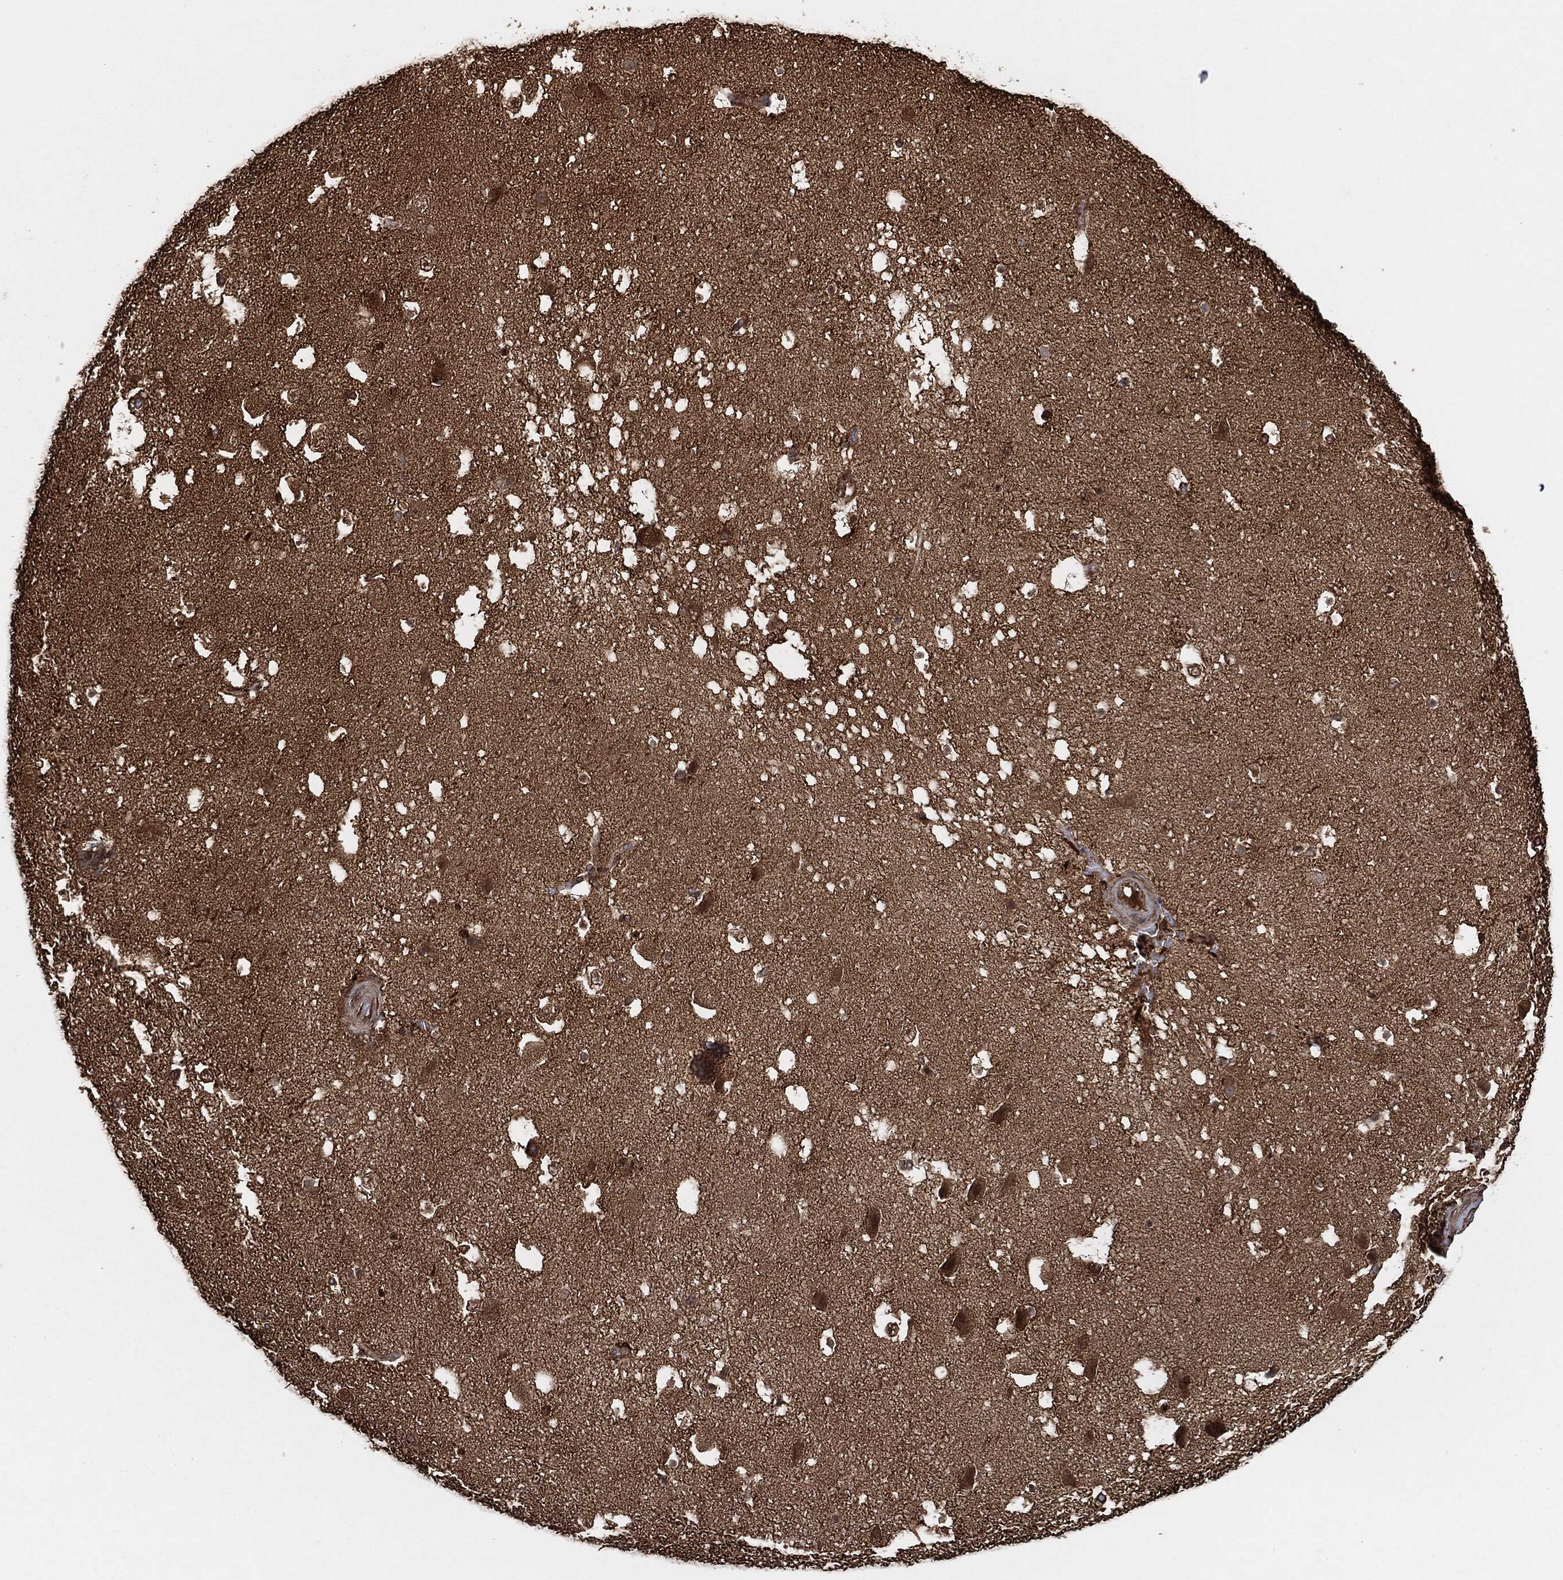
{"staining": {"intensity": "negative", "quantity": "none", "location": "none"}, "tissue": "hippocampus", "cell_type": "Glial cells", "image_type": "normal", "snomed": [{"axis": "morphology", "description": "Normal tissue, NOS"}, {"axis": "topography", "description": "Hippocampus"}], "caption": "A micrograph of hippocampus stained for a protein demonstrates no brown staining in glial cells.", "gene": "TPT1", "patient": {"sex": "male", "age": 51}}